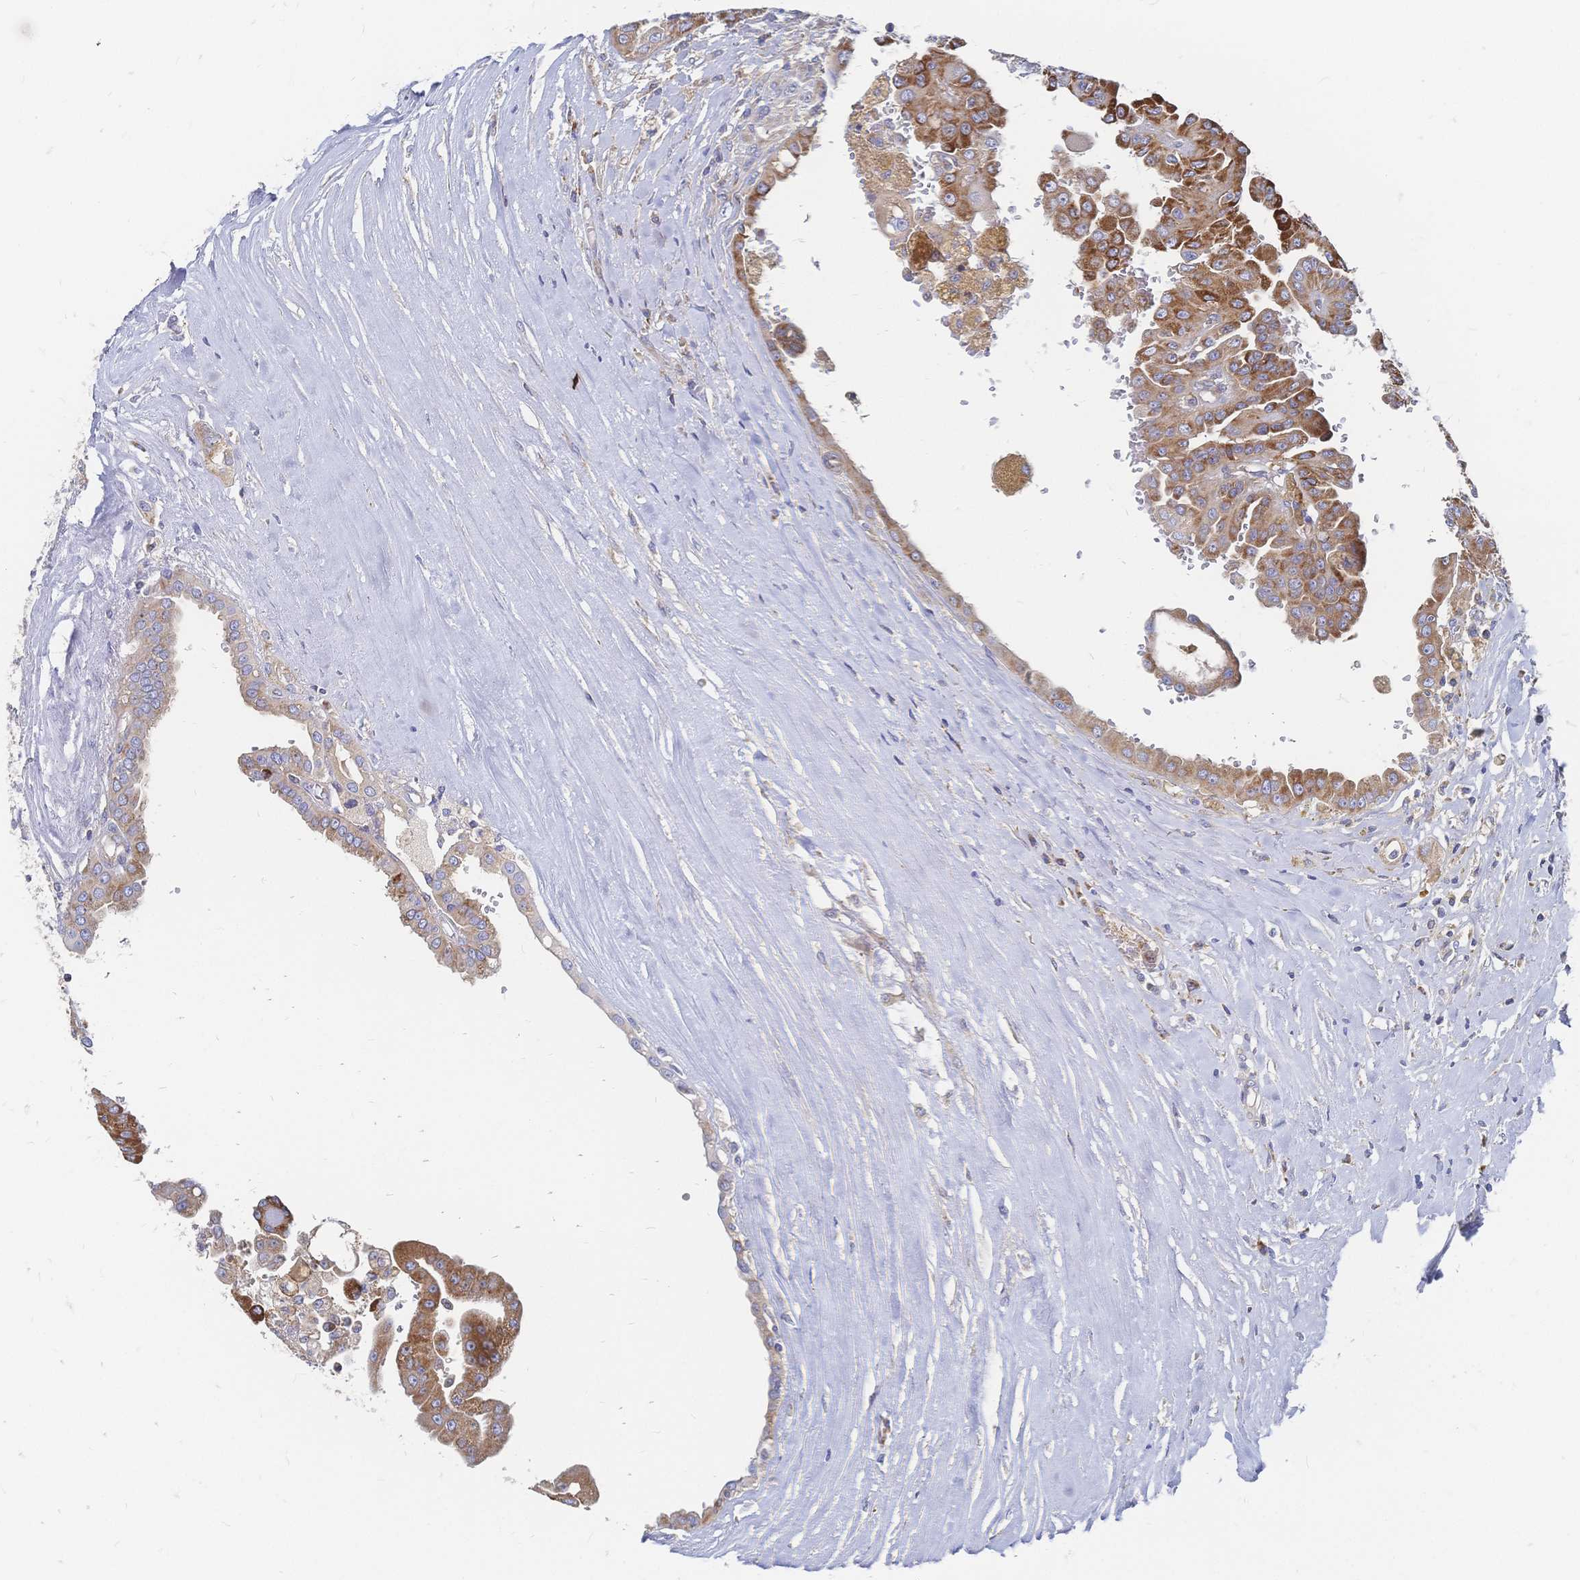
{"staining": {"intensity": "strong", "quantity": "25%-75%", "location": "cytoplasmic/membranous"}, "tissue": "renal cancer", "cell_type": "Tumor cells", "image_type": "cancer", "snomed": [{"axis": "morphology", "description": "Adenocarcinoma, NOS"}, {"axis": "topography", "description": "Kidney"}], "caption": "The image exhibits staining of renal adenocarcinoma, revealing strong cytoplasmic/membranous protein positivity (brown color) within tumor cells. The staining was performed using DAB (3,3'-diaminobenzidine) to visualize the protein expression in brown, while the nuclei were stained in blue with hematoxylin (Magnification: 20x).", "gene": "SORBS1", "patient": {"sex": "male", "age": 58}}